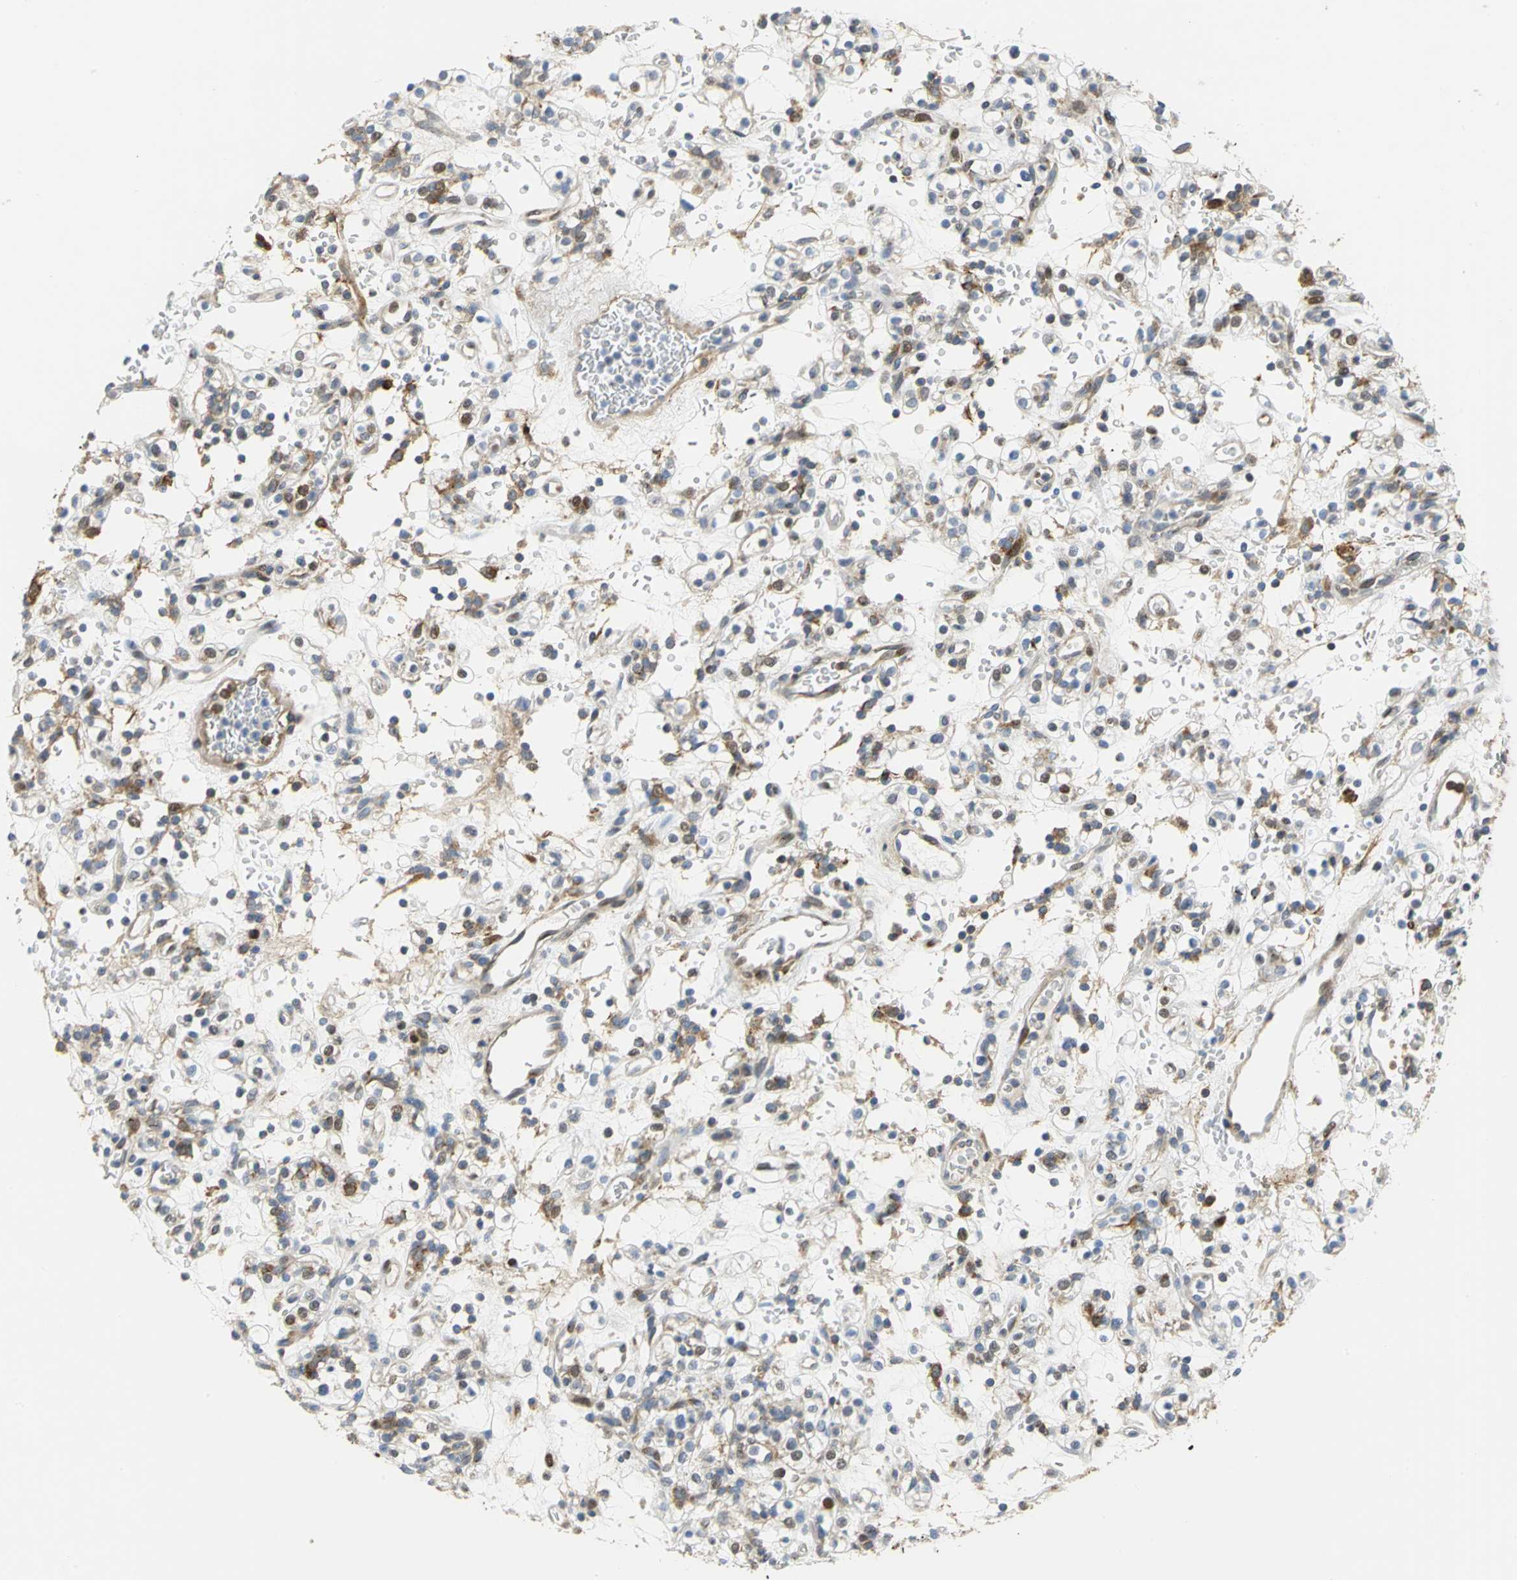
{"staining": {"intensity": "moderate", "quantity": "25%-75%", "location": "cytoplasmic/membranous"}, "tissue": "renal cancer", "cell_type": "Tumor cells", "image_type": "cancer", "snomed": [{"axis": "morphology", "description": "Normal tissue, NOS"}, {"axis": "morphology", "description": "Adenocarcinoma, NOS"}, {"axis": "topography", "description": "Kidney"}], "caption": "Moderate cytoplasmic/membranous expression for a protein is seen in about 25%-75% of tumor cells of renal adenocarcinoma using immunohistochemistry.", "gene": "YBX1", "patient": {"sex": "female", "age": 72}}